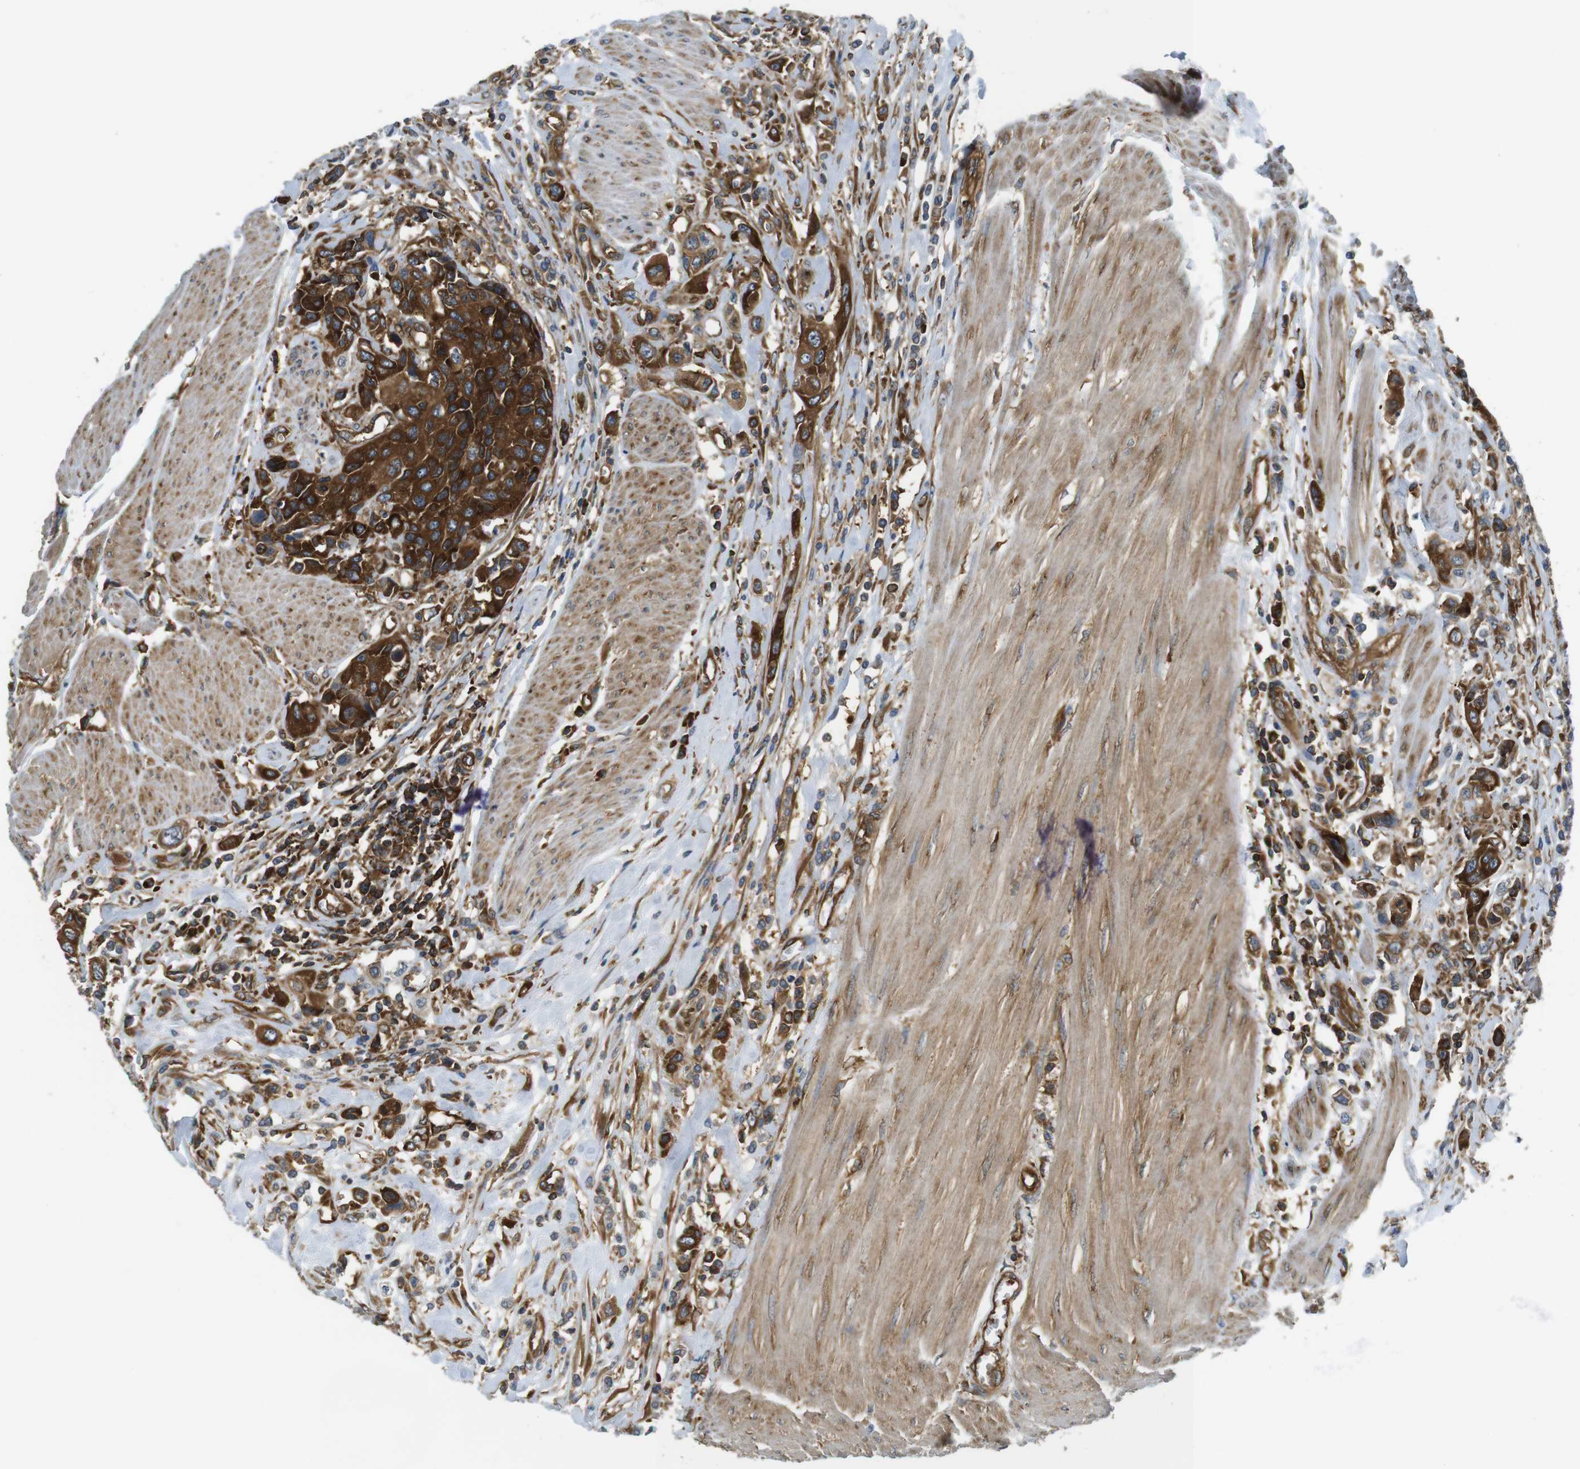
{"staining": {"intensity": "strong", "quantity": ">75%", "location": "cytoplasmic/membranous"}, "tissue": "urothelial cancer", "cell_type": "Tumor cells", "image_type": "cancer", "snomed": [{"axis": "morphology", "description": "Urothelial carcinoma, High grade"}, {"axis": "topography", "description": "Urinary bladder"}], "caption": "Immunohistochemistry (IHC) photomicrograph of urothelial cancer stained for a protein (brown), which shows high levels of strong cytoplasmic/membranous positivity in about >75% of tumor cells.", "gene": "TSC1", "patient": {"sex": "male", "age": 50}}